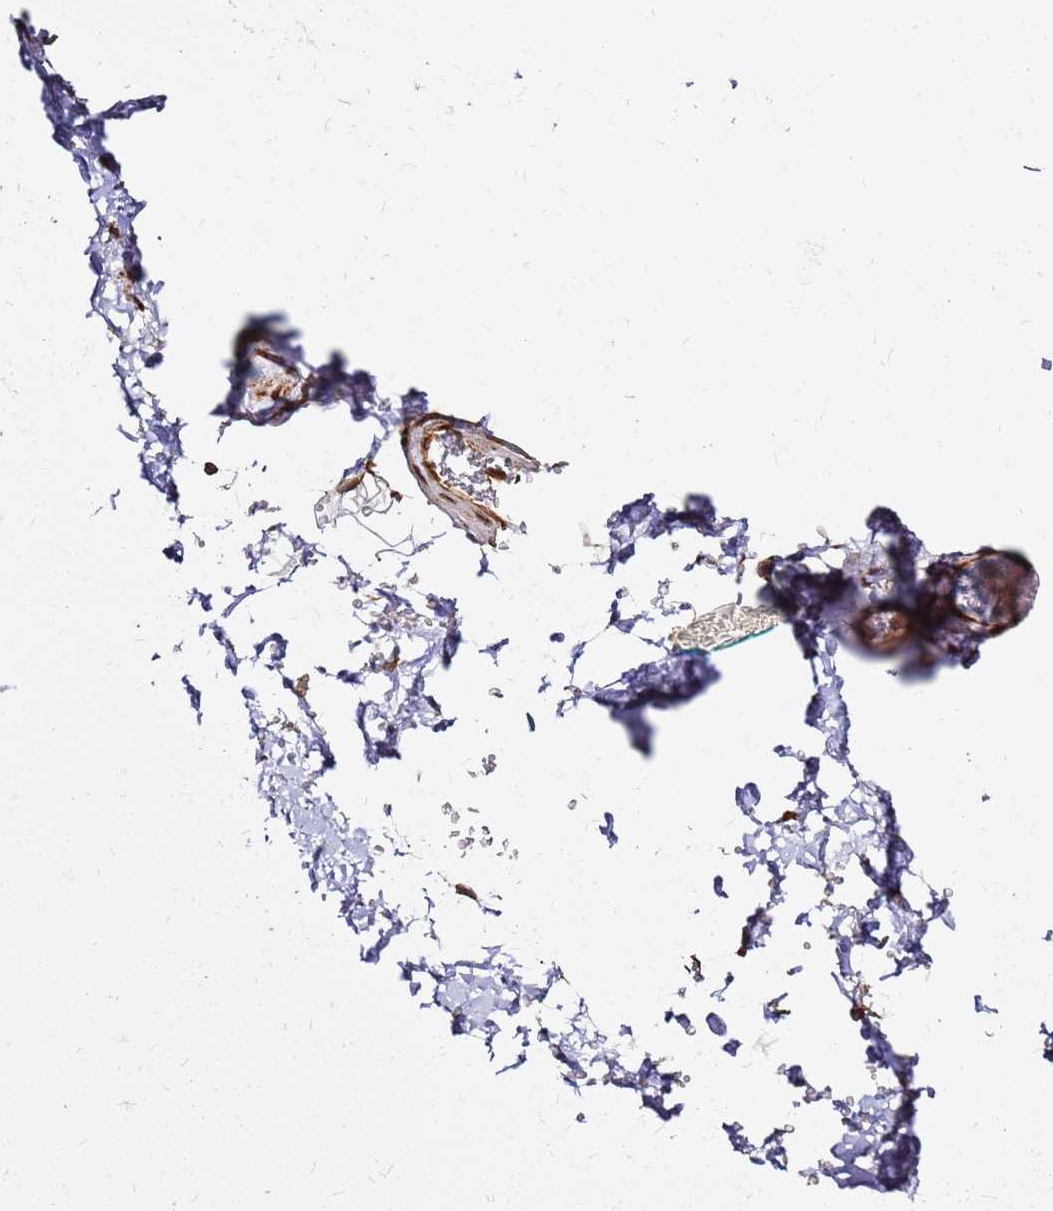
{"staining": {"intensity": "strong", "quantity": "25%-75%", "location": "cytoplasmic/membranous,nuclear"}, "tissue": "adipose tissue", "cell_type": "Adipocytes", "image_type": "normal", "snomed": [{"axis": "morphology", "description": "Normal tissue, NOS"}, {"axis": "topography", "description": "Soft tissue"}, {"axis": "topography", "description": "Vascular tissue"}], "caption": "Immunohistochemical staining of benign adipose tissue demonstrates high levels of strong cytoplasmic/membranous,nuclear staining in approximately 25%-75% of adipocytes. (brown staining indicates protein expression, while blue staining denotes nuclei).", "gene": "NUDT14", "patient": {"sex": "male", "age": 41}}